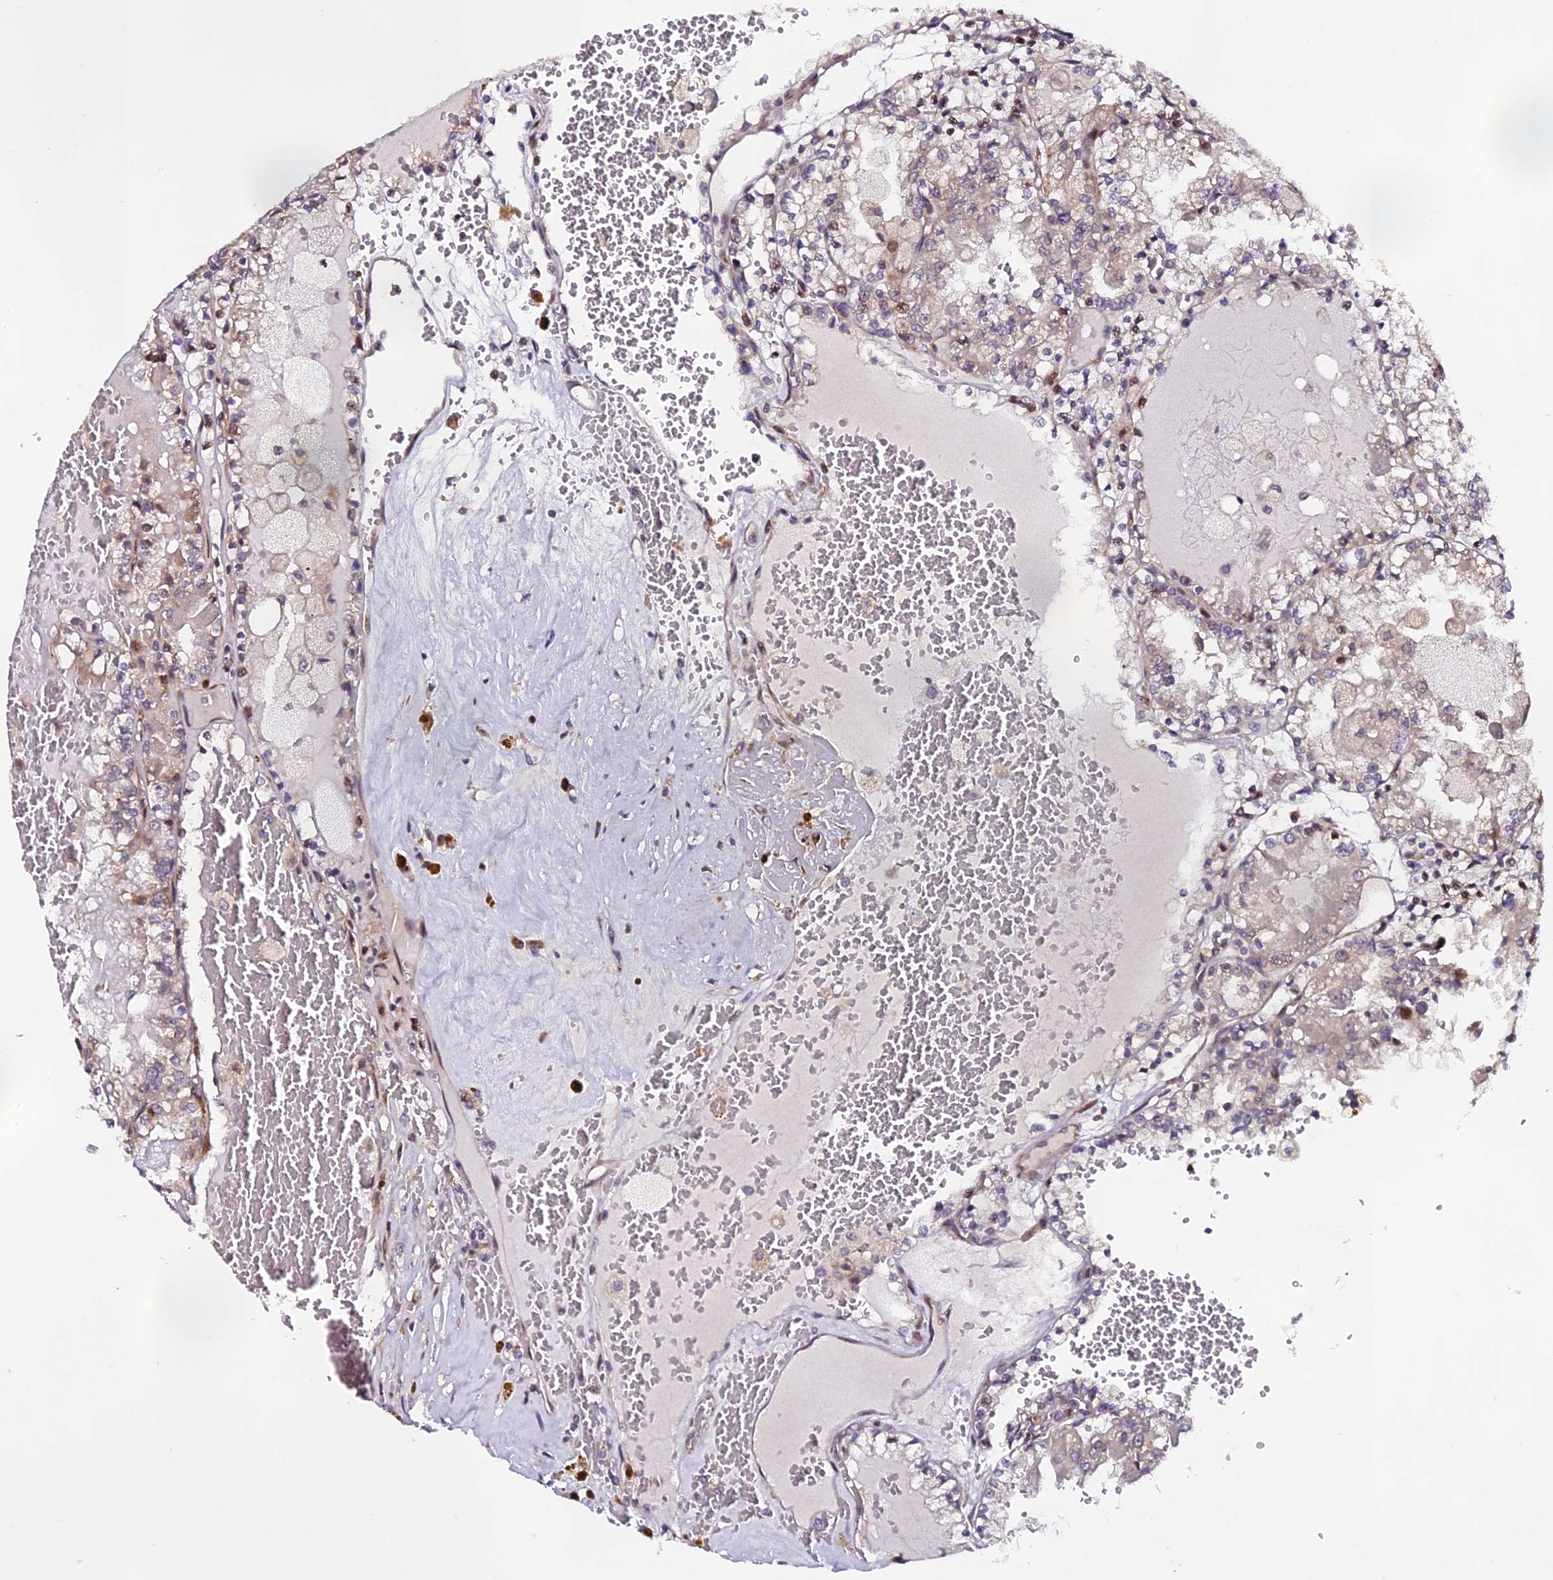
{"staining": {"intensity": "weak", "quantity": "25%-75%", "location": "cytoplasmic/membranous,nuclear"}, "tissue": "renal cancer", "cell_type": "Tumor cells", "image_type": "cancer", "snomed": [{"axis": "morphology", "description": "Adenocarcinoma, NOS"}, {"axis": "topography", "description": "Kidney"}], "caption": "A low amount of weak cytoplasmic/membranous and nuclear positivity is present in about 25%-75% of tumor cells in renal cancer (adenocarcinoma) tissue. Nuclei are stained in blue.", "gene": "RAB28", "patient": {"sex": "female", "age": 56}}